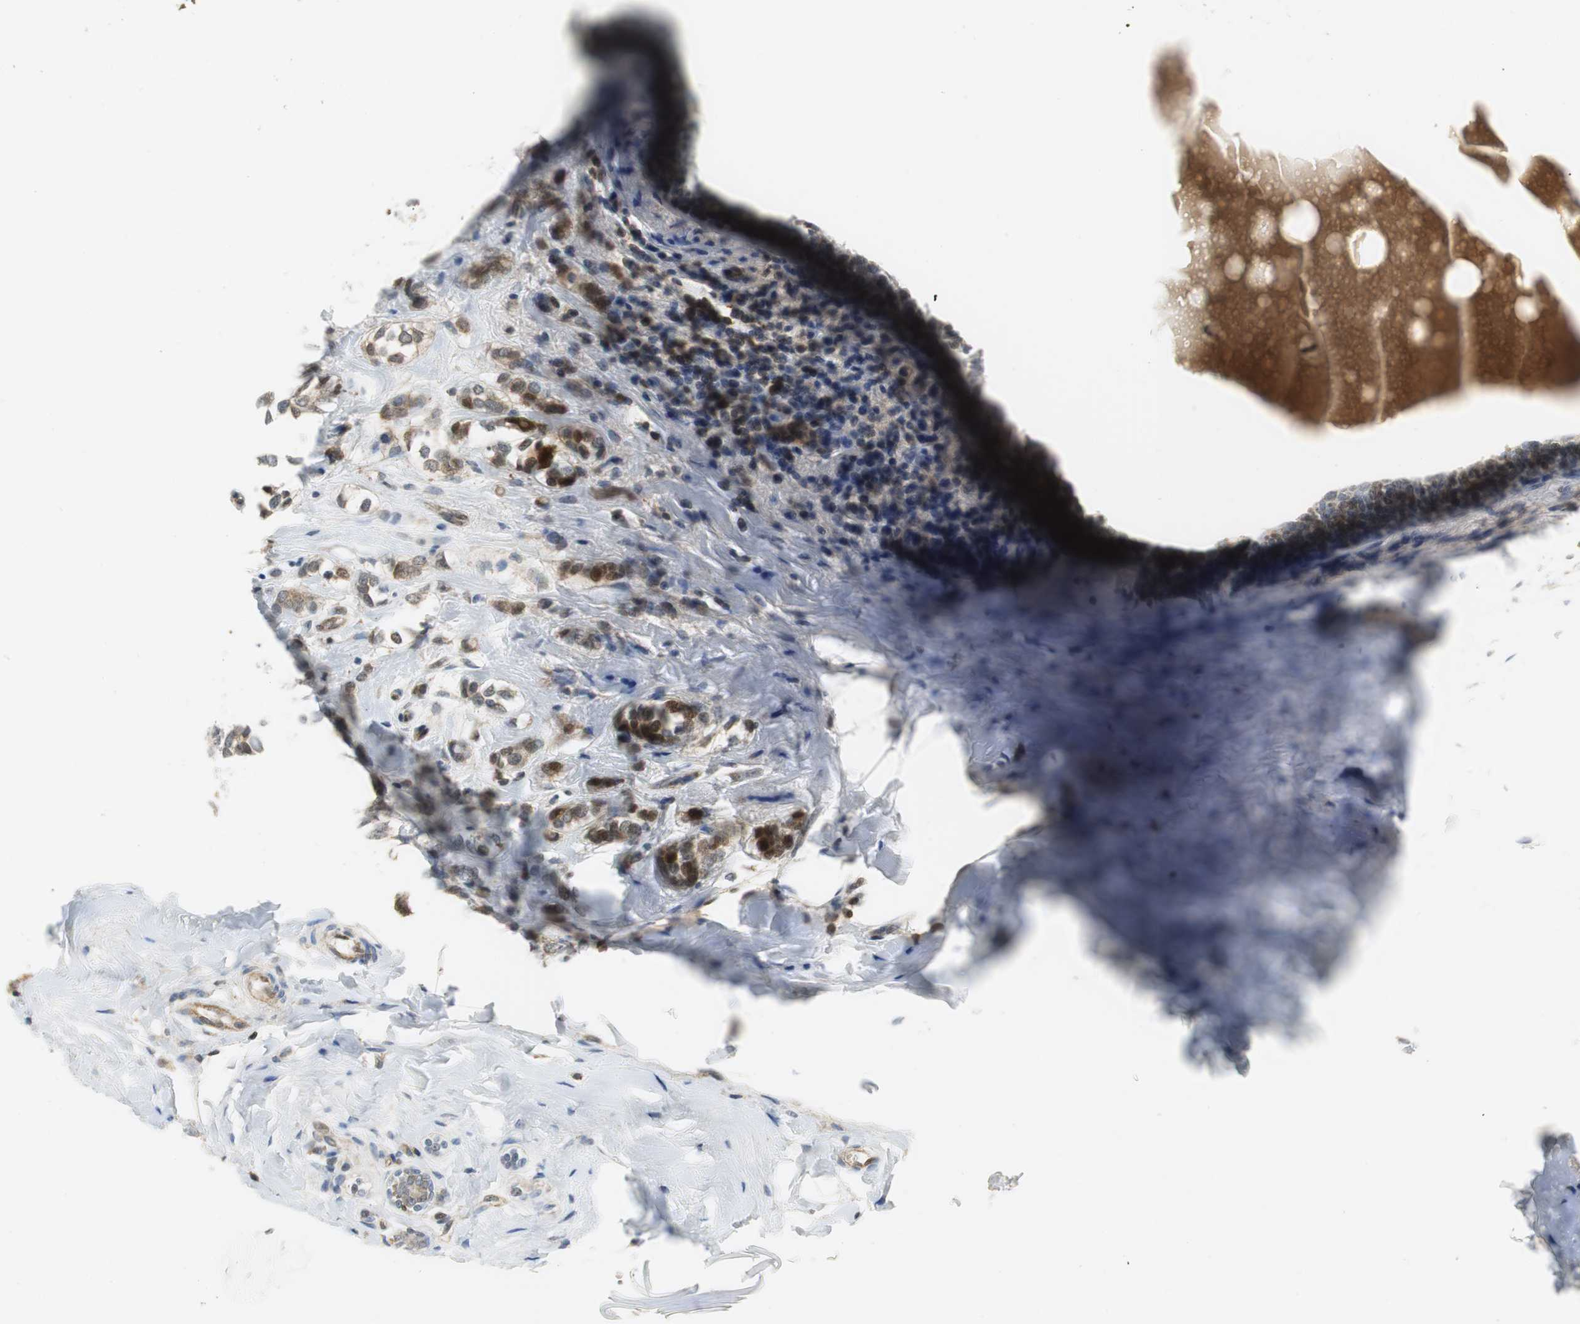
{"staining": {"intensity": "moderate", "quantity": ">75%", "location": "cytoplasmic/membranous"}, "tissue": "breast cancer", "cell_type": "Tumor cells", "image_type": "cancer", "snomed": [{"axis": "morphology", "description": "Normal tissue, NOS"}, {"axis": "morphology", "description": "Lobular carcinoma"}, {"axis": "topography", "description": "Breast"}], "caption": "Breast lobular carcinoma stained with DAB immunohistochemistry (IHC) displays medium levels of moderate cytoplasmic/membranous staining in about >75% of tumor cells.", "gene": "GSDMD", "patient": {"sex": "female", "age": 47}}